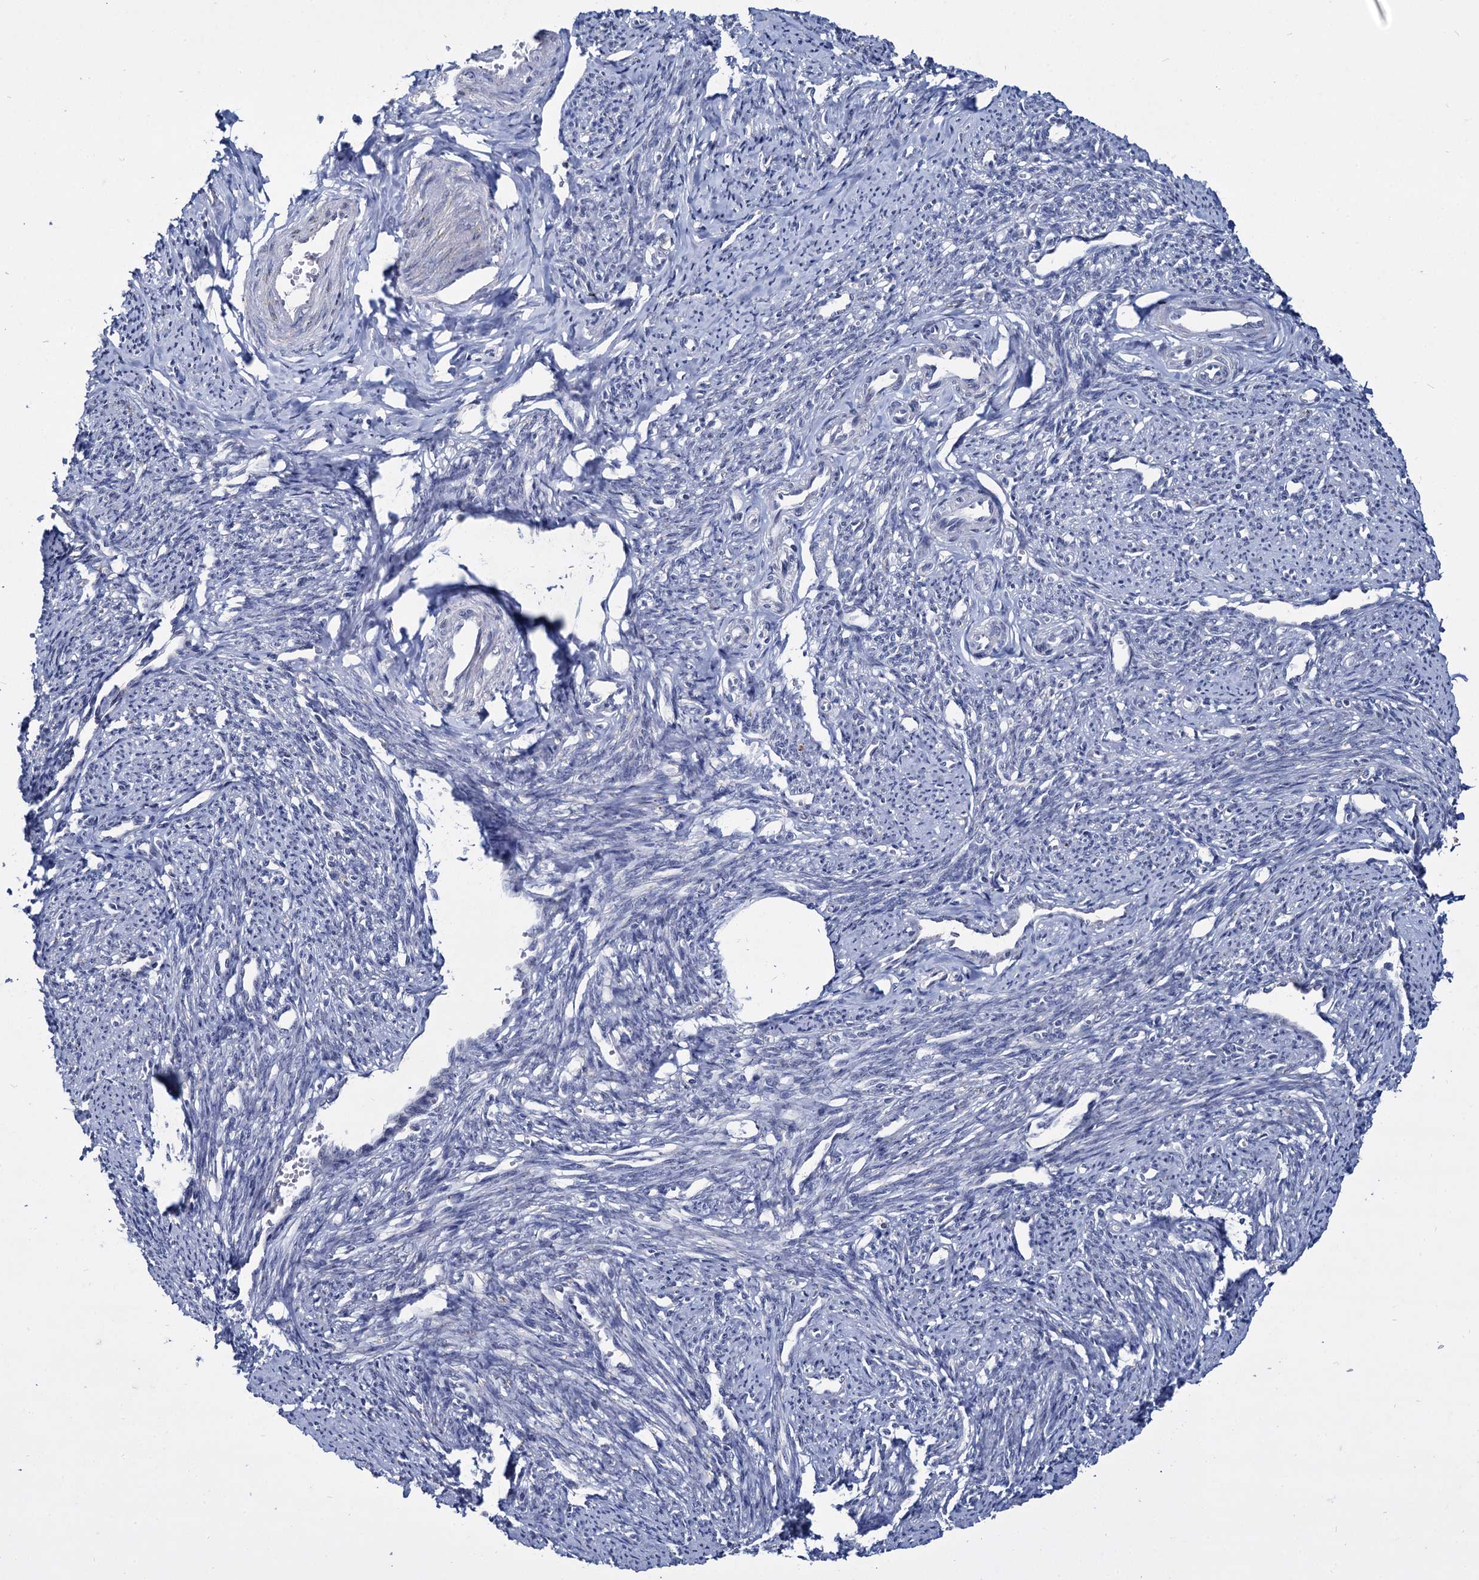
{"staining": {"intensity": "moderate", "quantity": "25%-75%", "location": "nuclear"}, "tissue": "smooth muscle", "cell_type": "Smooth muscle cells", "image_type": "normal", "snomed": [{"axis": "morphology", "description": "Normal tissue, NOS"}, {"axis": "topography", "description": "Smooth muscle"}, {"axis": "topography", "description": "Uterus"}], "caption": "The image shows staining of benign smooth muscle, revealing moderate nuclear protein positivity (brown color) within smooth muscle cells.", "gene": "RPUSD4", "patient": {"sex": "female", "age": 59}}